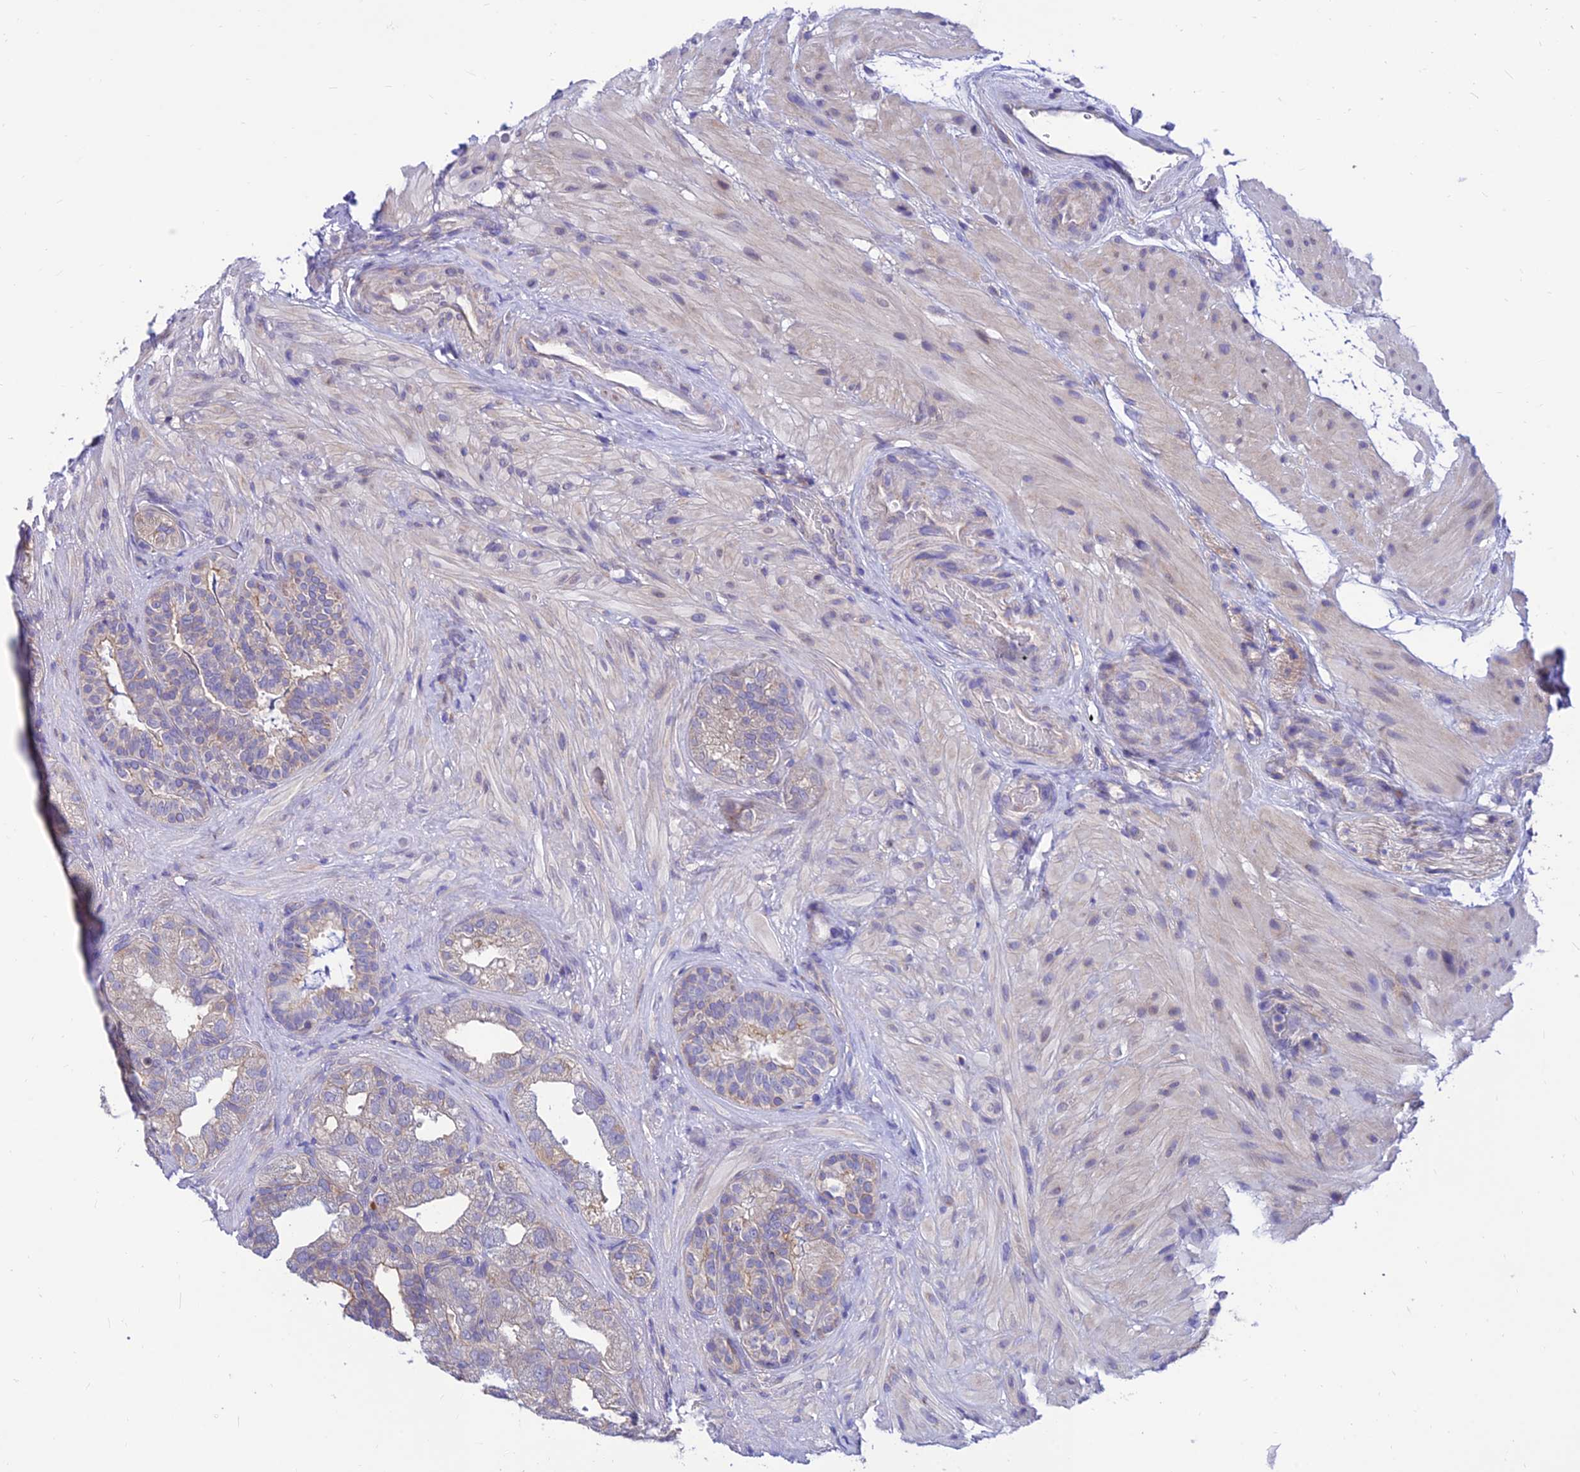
{"staining": {"intensity": "negative", "quantity": "none", "location": "none"}, "tissue": "seminal vesicle", "cell_type": "Glandular cells", "image_type": "normal", "snomed": [{"axis": "morphology", "description": "Normal tissue, NOS"}, {"axis": "topography", "description": "Seminal veicle"}, {"axis": "topography", "description": "Peripheral nerve tissue"}], "caption": "IHC of unremarkable seminal vesicle exhibits no expression in glandular cells. (Immunohistochemistry, brightfield microscopy, high magnification).", "gene": "C6orf132", "patient": {"sex": "male", "age": 63}}